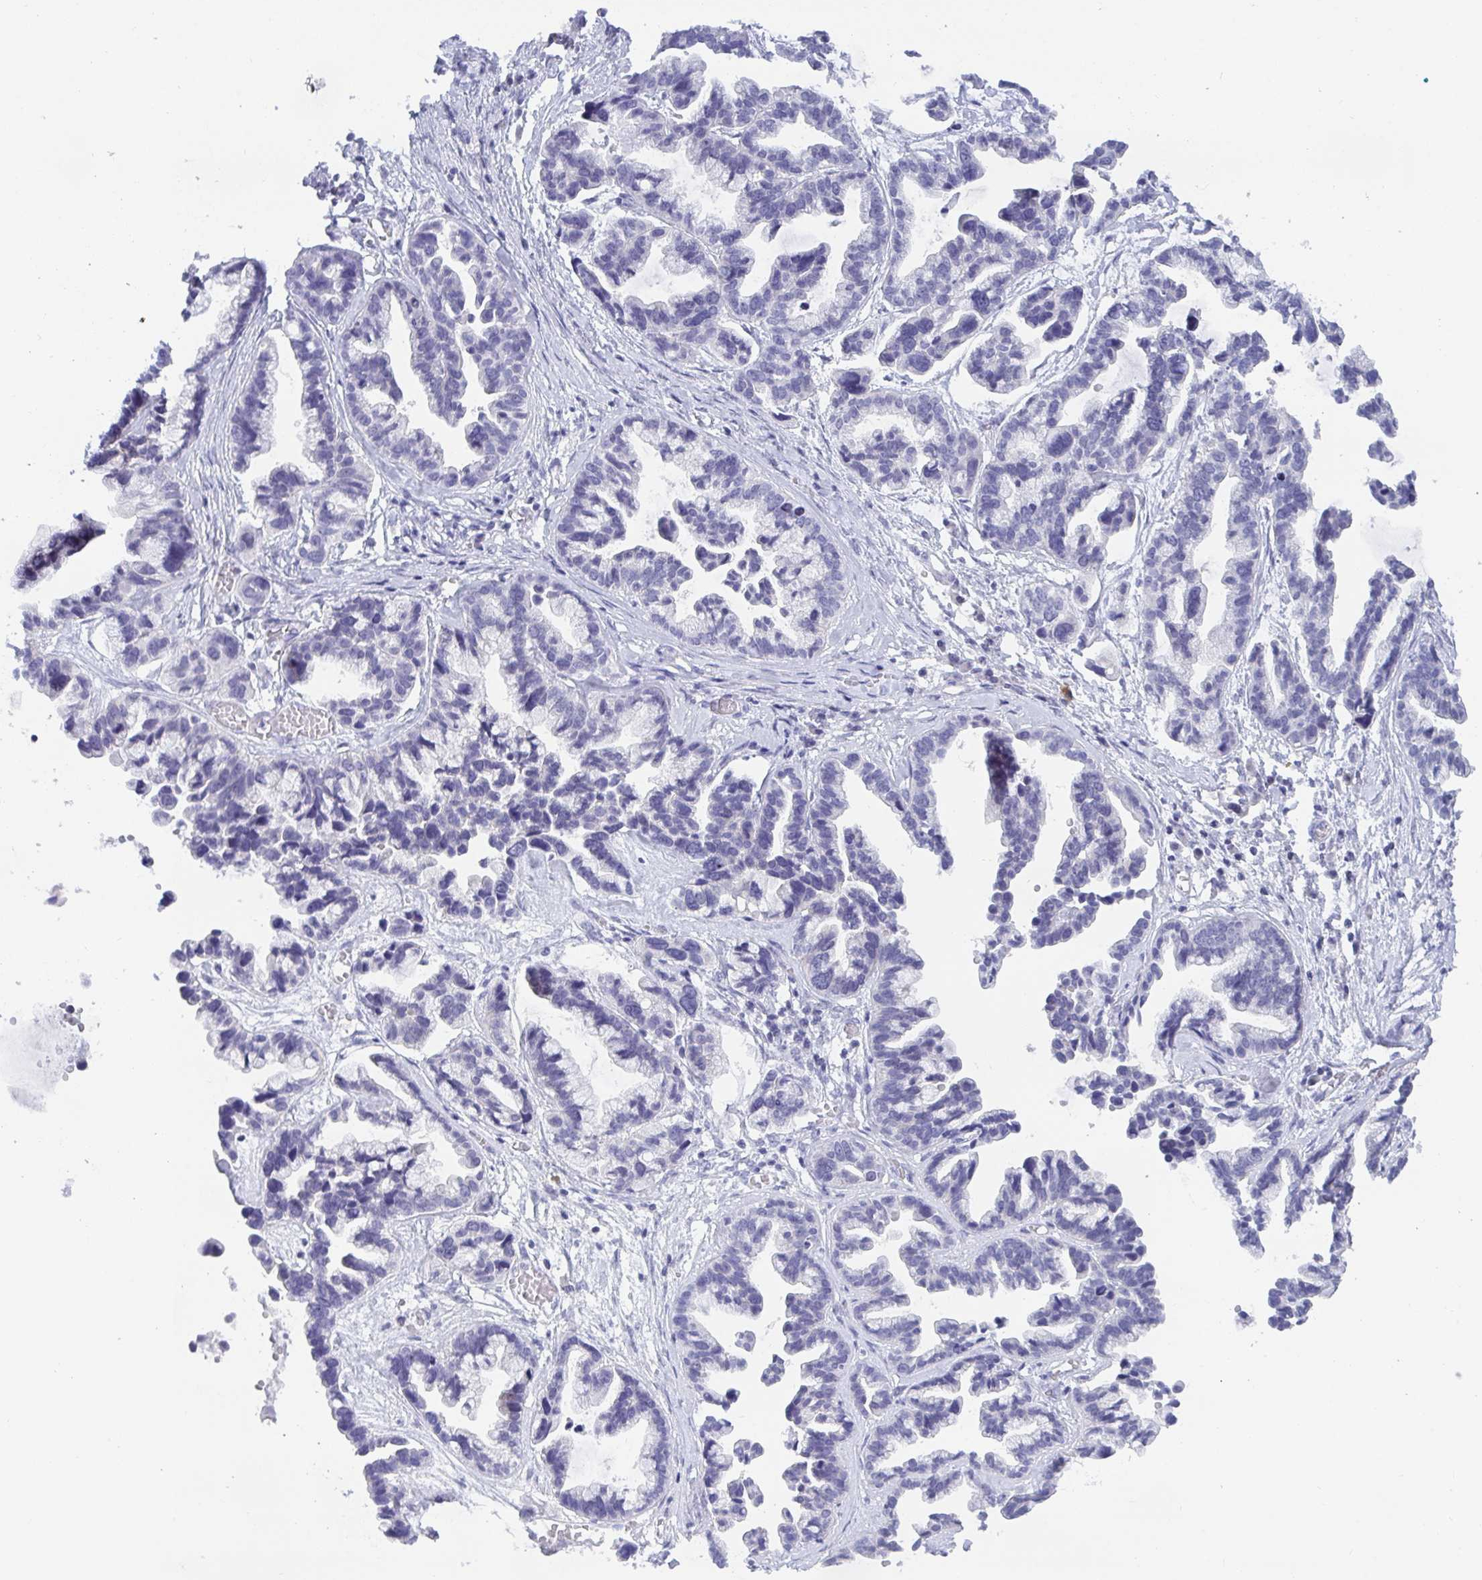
{"staining": {"intensity": "negative", "quantity": "none", "location": "none"}, "tissue": "ovarian cancer", "cell_type": "Tumor cells", "image_type": "cancer", "snomed": [{"axis": "morphology", "description": "Cystadenocarcinoma, serous, NOS"}, {"axis": "topography", "description": "Ovary"}], "caption": "Immunohistochemistry histopathology image of ovarian cancer (serous cystadenocarcinoma) stained for a protein (brown), which shows no staining in tumor cells. Nuclei are stained in blue.", "gene": "BMAL2", "patient": {"sex": "female", "age": 56}}